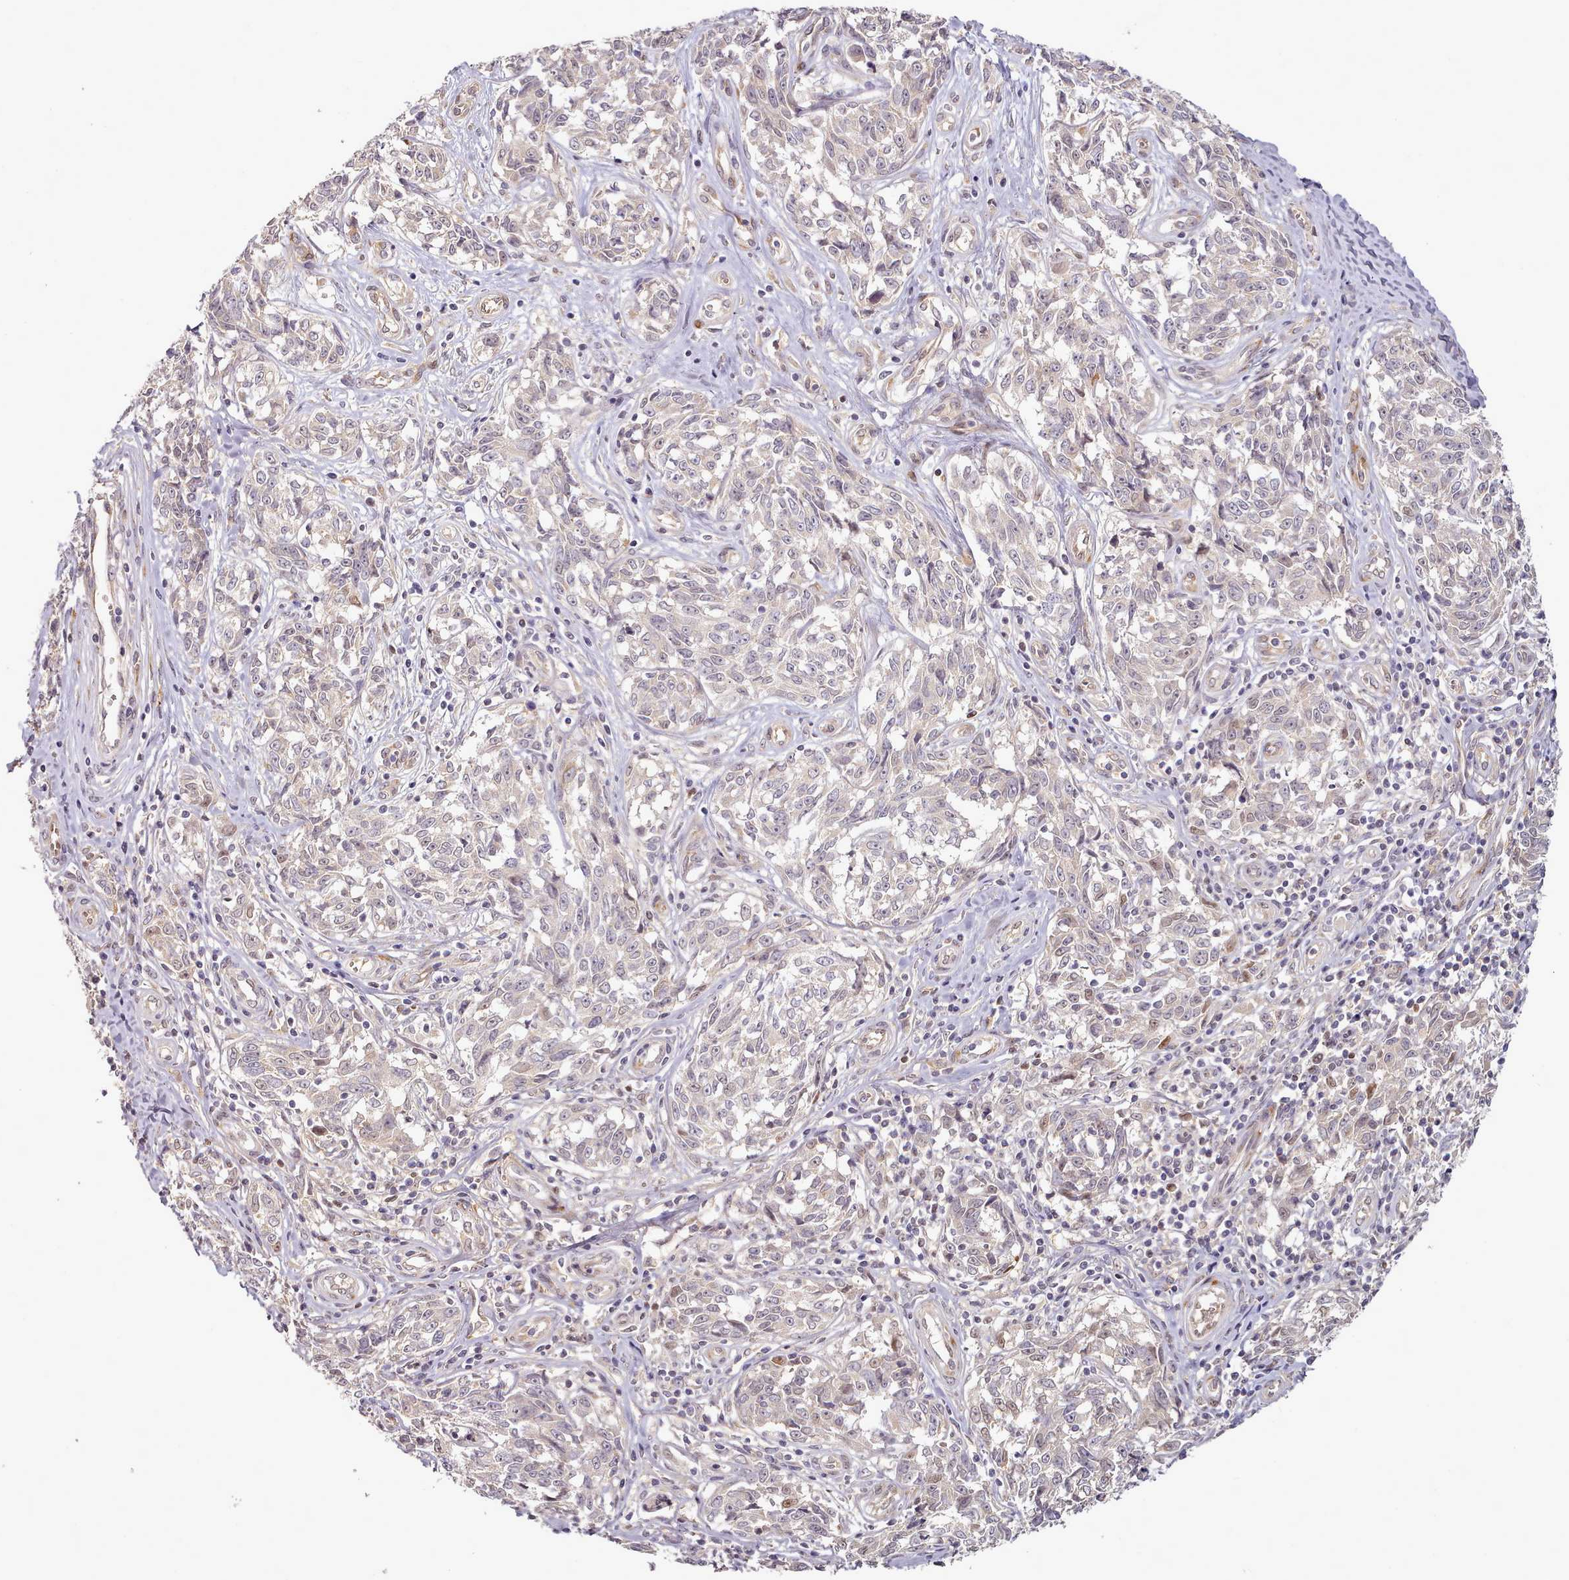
{"staining": {"intensity": "moderate", "quantity": "<25%", "location": "nuclear"}, "tissue": "melanoma", "cell_type": "Tumor cells", "image_type": "cancer", "snomed": [{"axis": "morphology", "description": "Normal tissue, NOS"}, {"axis": "morphology", "description": "Malignant melanoma, NOS"}, {"axis": "topography", "description": "Skin"}], "caption": "High-power microscopy captured an immunohistochemistry (IHC) histopathology image of melanoma, revealing moderate nuclear positivity in approximately <25% of tumor cells.", "gene": "C1QTNF5", "patient": {"sex": "female", "age": 64}}